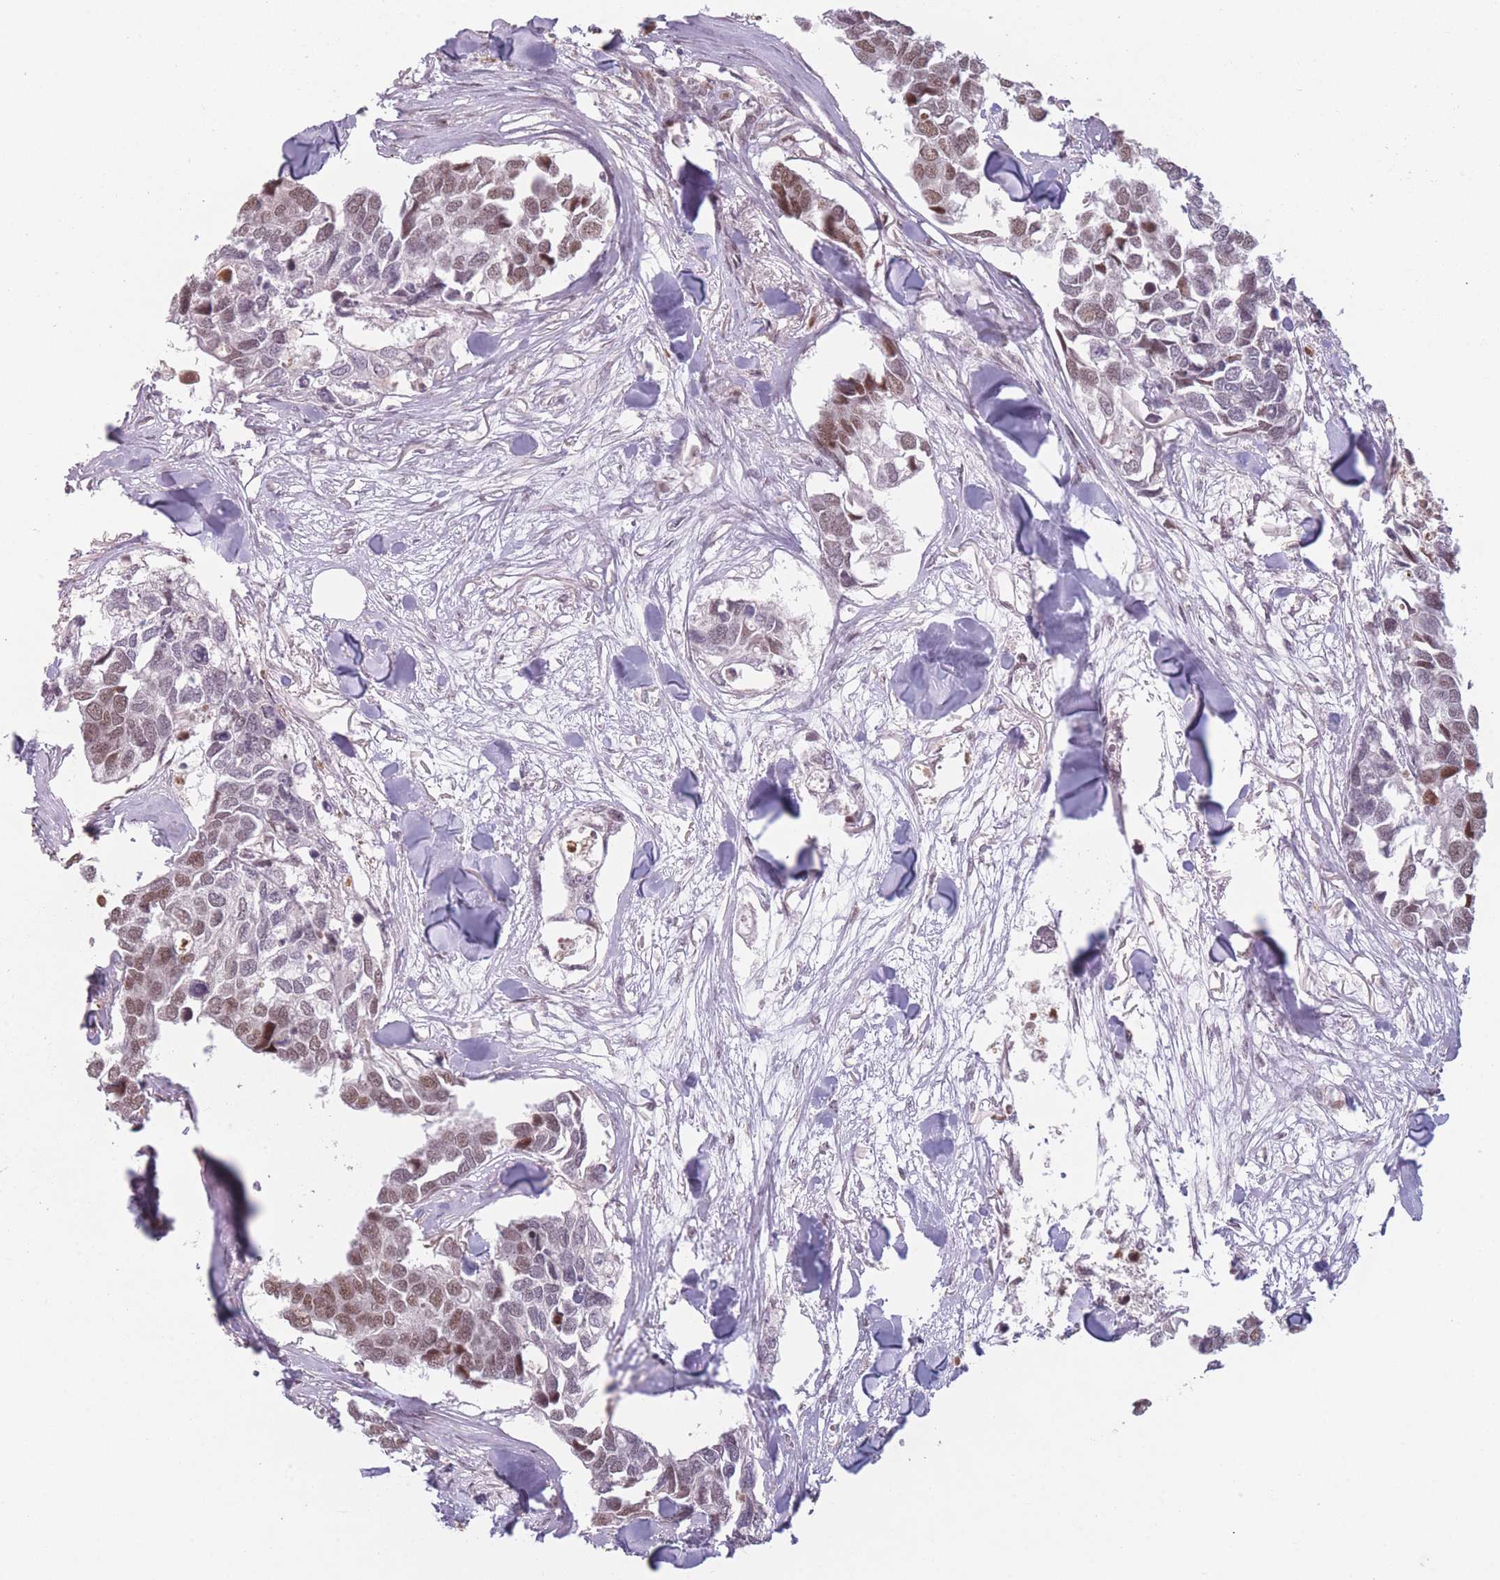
{"staining": {"intensity": "moderate", "quantity": "25%-75%", "location": "nuclear"}, "tissue": "breast cancer", "cell_type": "Tumor cells", "image_type": "cancer", "snomed": [{"axis": "morphology", "description": "Duct carcinoma"}, {"axis": "topography", "description": "Breast"}], "caption": "Breast invasive ductal carcinoma tissue exhibits moderate nuclear staining in approximately 25%-75% of tumor cells, visualized by immunohistochemistry.", "gene": "SUPT6H", "patient": {"sex": "female", "age": 83}}